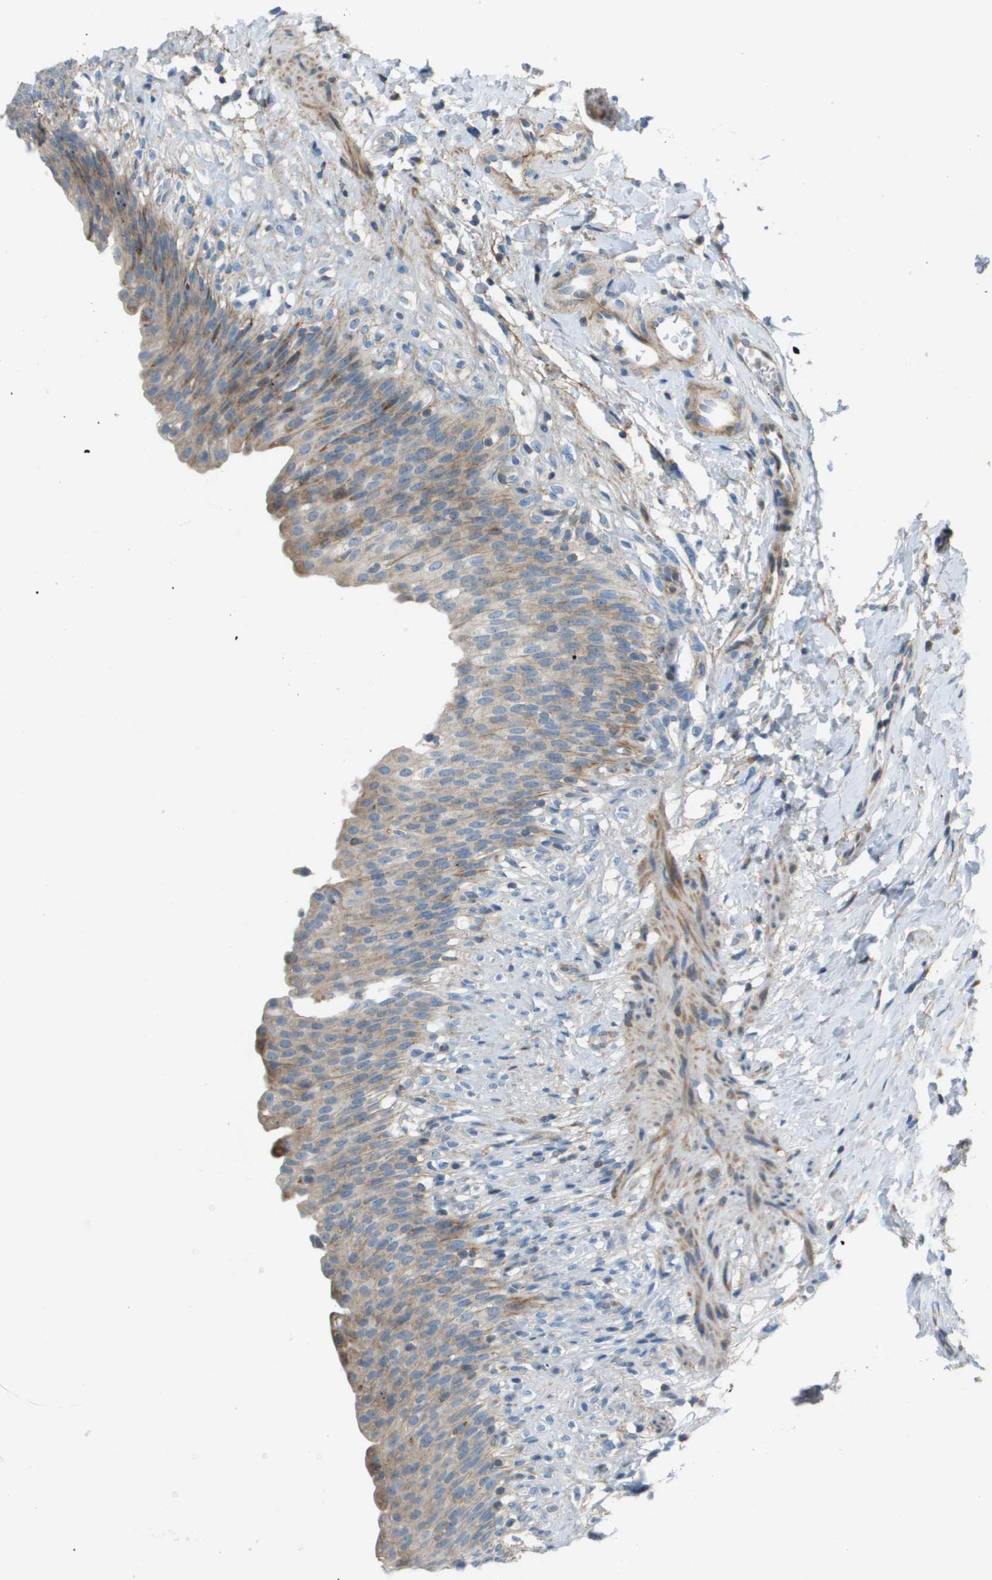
{"staining": {"intensity": "moderate", "quantity": "<25%", "location": "cytoplasmic/membranous"}, "tissue": "urinary bladder", "cell_type": "Urothelial cells", "image_type": "normal", "snomed": [{"axis": "morphology", "description": "Normal tissue, NOS"}, {"axis": "topography", "description": "Urinary bladder"}], "caption": "Immunohistochemistry (DAB) staining of normal human urinary bladder shows moderate cytoplasmic/membranous protein positivity in about <25% of urothelial cells.", "gene": "GALNT6", "patient": {"sex": "female", "age": 79}}